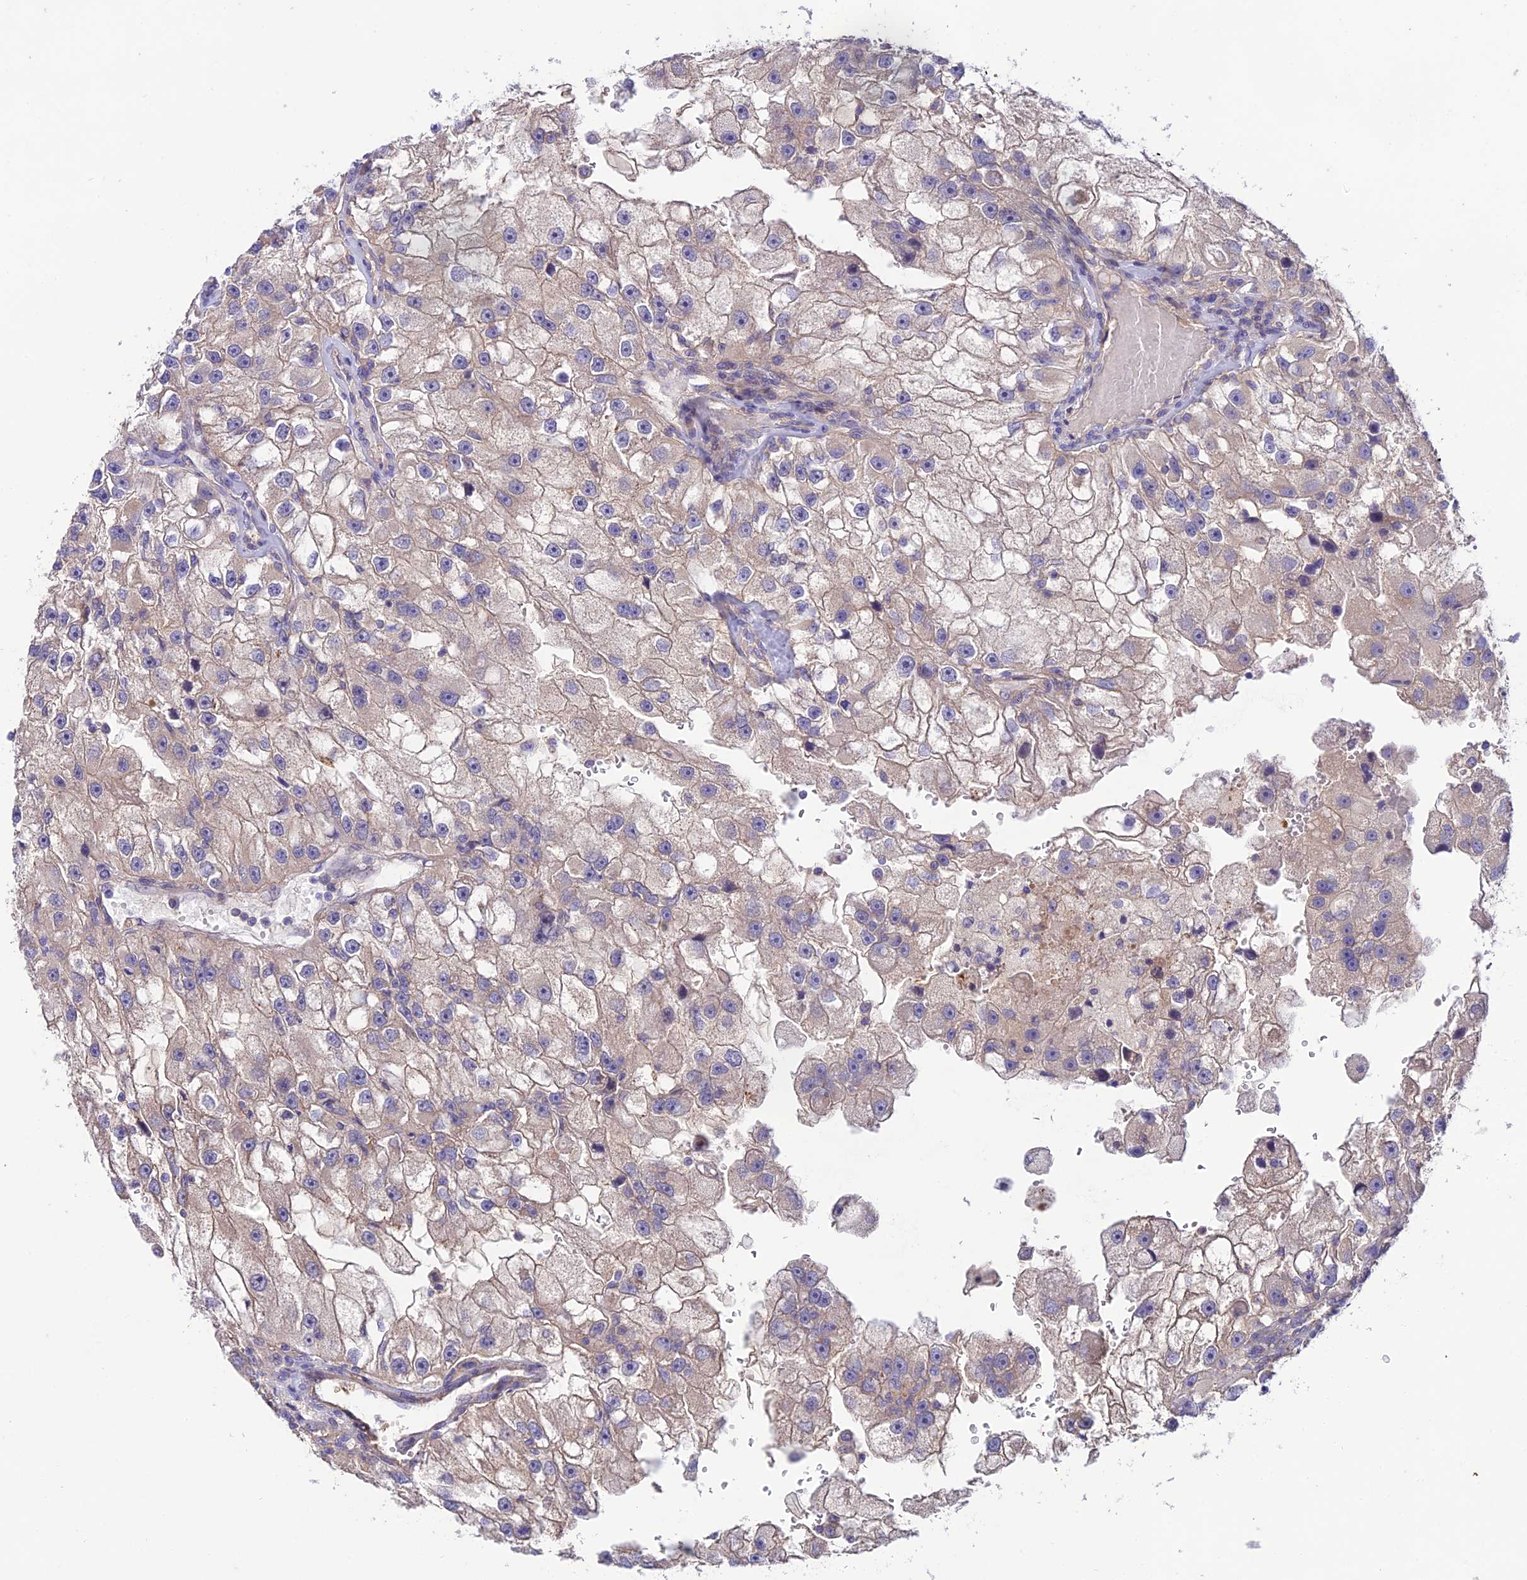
{"staining": {"intensity": "weak", "quantity": "<25%", "location": "cytoplasmic/membranous"}, "tissue": "renal cancer", "cell_type": "Tumor cells", "image_type": "cancer", "snomed": [{"axis": "morphology", "description": "Adenocarcinoma, NOS"}, {"axis": "topography", "description": "Kidney"}], "caption": "An immunohistochemistry (IHC) micrograph of adenocarcinoma (renal) is shown. There is no staining in tumor cells of adenocarcinoma (renal).", "gene": "BRME1", "patient": {"sex": "male", "age": 63}}